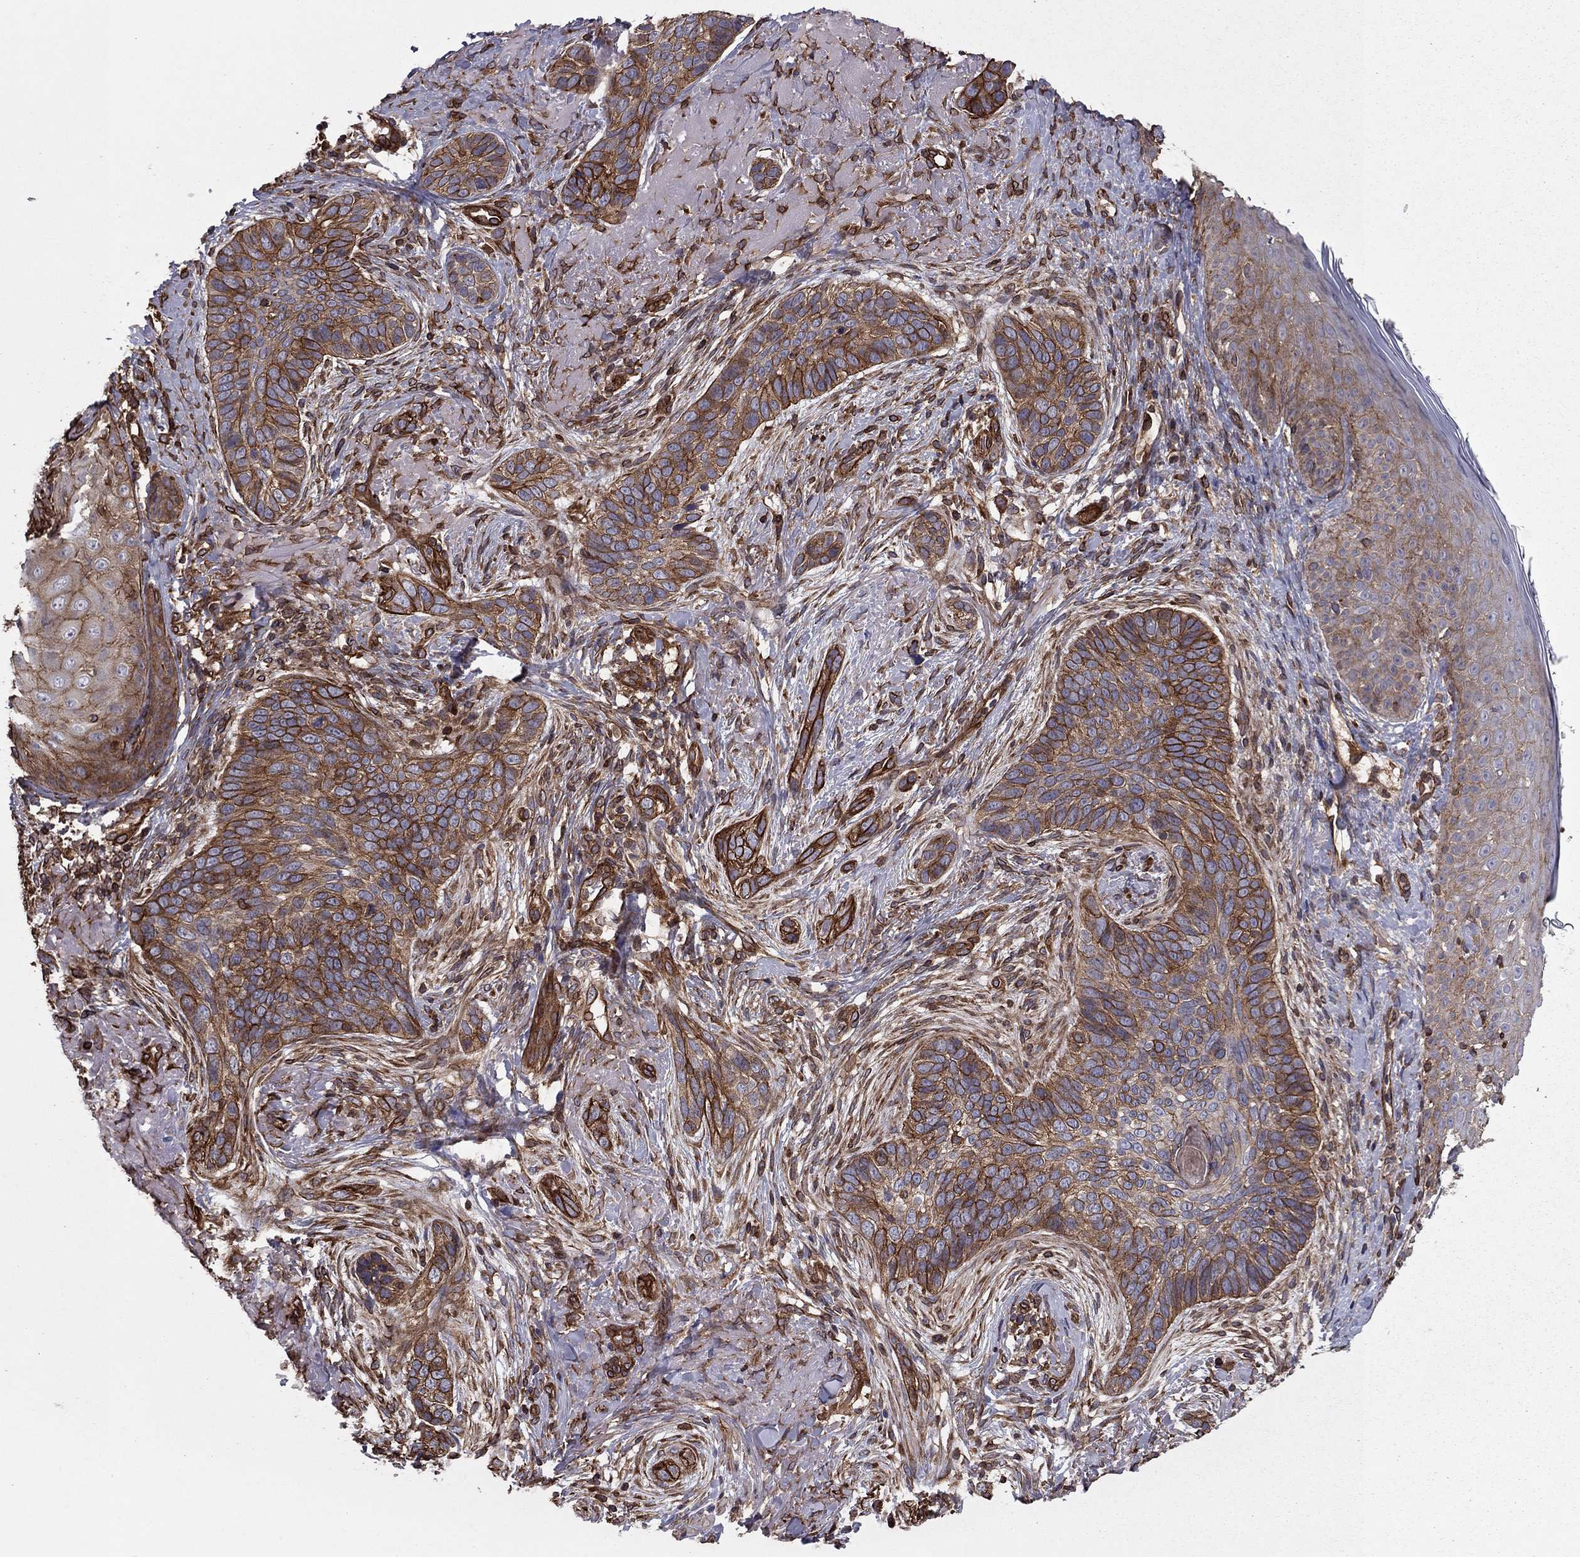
{"staining": {"intensity": "strong", "quantity": "25%-75%", "location": "cytoplasmic/membranous"}, "tissue": "skin cancer", "cell_type": "Tumor cells", "image_type": "cancer", "snomed": [{"axis": "morphology", "description": "Basal cell carcinoma"}, {"axis": "topography", "description": "Skin"}], "caption": "An image of human skin cancer (basal cell carcinoma) stained for a protein shows strong cytoplasmic/membranous brown staining in tumor cells. (Brightfield microscopy of DAB IHC at high magnification).", "gene": "SHMT1", "patient": {"sex": "male", "age": 91}}